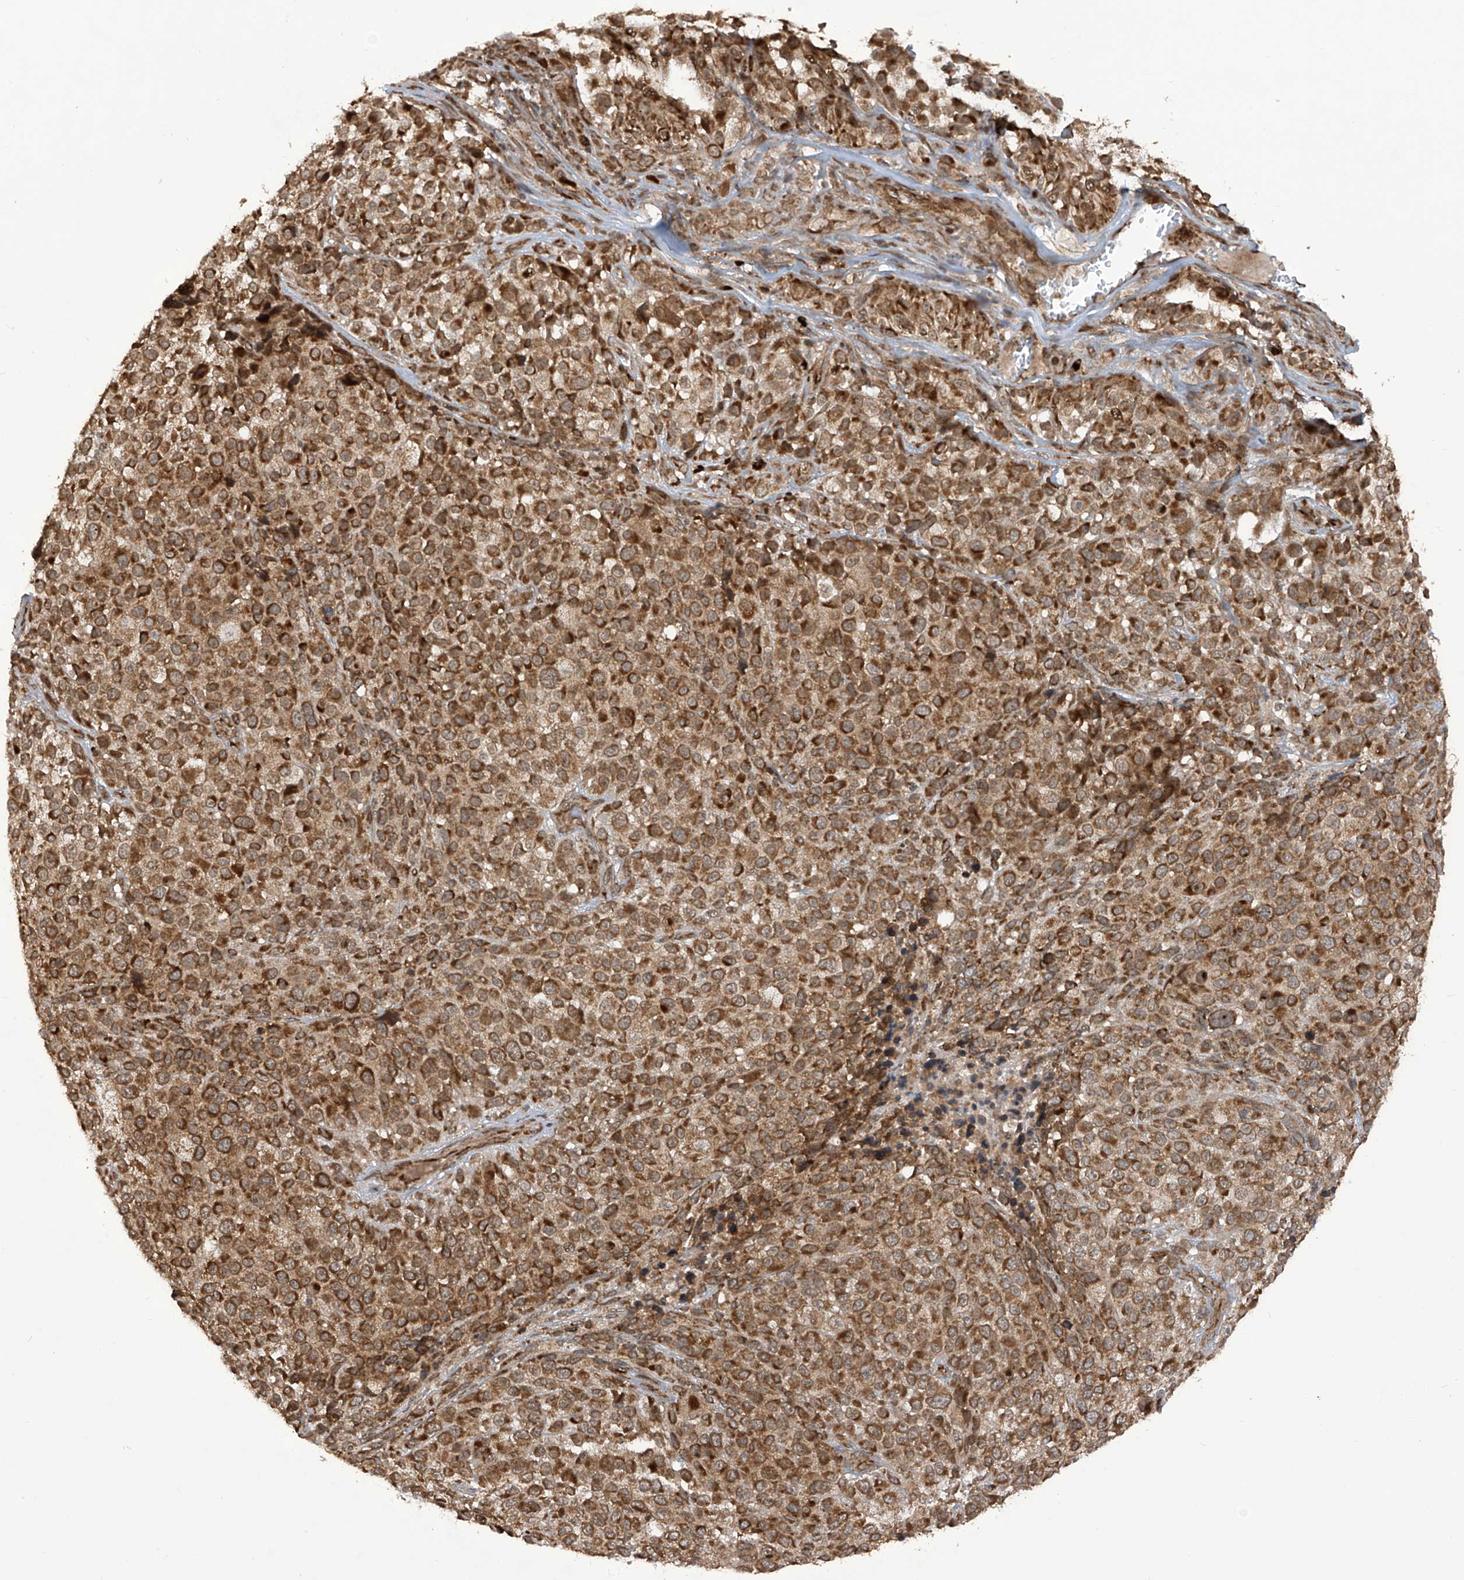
{"staining": {"intensity": "moderate", "quantity": ">75%", "location": "cytoplasmic/membranous"}, "tissue": "melanoma", "cell_type": "Tumor cells", "image_type": "cancer", "snomed": [{"axis": "morphology", "description": "Malignant melanoma, NOS"}, {"axis": "topography", "description": "Skin of trunk"}], "caption": "The histopathology image exhibits immunohistochemical staining of melanoma. There is moderate cytoplasmic/membranous expression is seen in approximately >75% of tumor cells.", "gene": "TRIM67", "patient": {"sex": "male", "age": 71}}